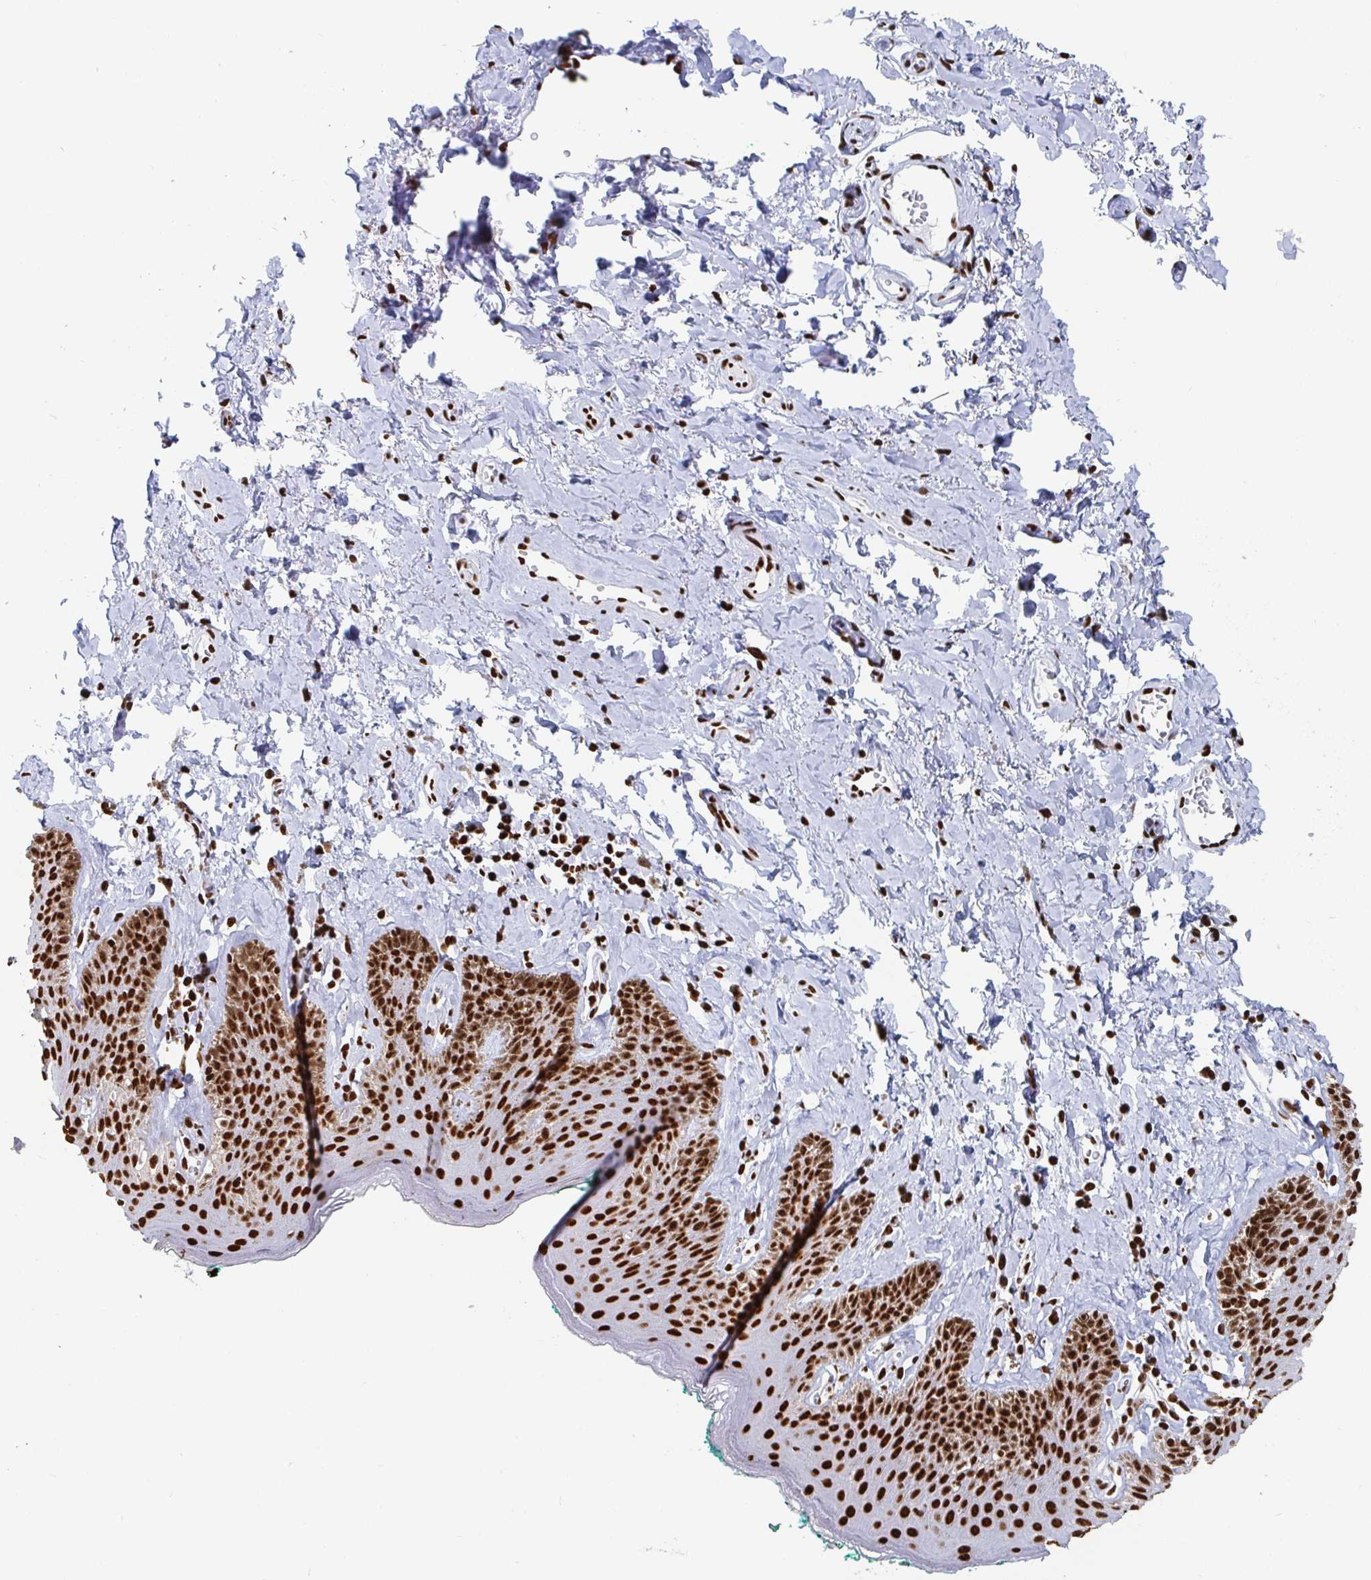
{"staining": {"intensity": "strong", "quantity": ">75%", "location": "nuclear"}, "tissue": "skin", "cell_type": "Epidermal cells", "image_type": "normal", "snomed": [{"axis": "morphology", "description": "Normal tissue, NOS"}, {"axis": "topography", "description": "Vulva"}, {"axis": "topography", "description": "Peripheral nerve tissue"}], "caption": "IHC photomicrograph of normal skin stained for a protein (brown), which displays high levels of strong nuclear positivity in about >75% of epidermal cells.", "gene": "EWSR1", "patient": {"sex": "female", "age": 66}}